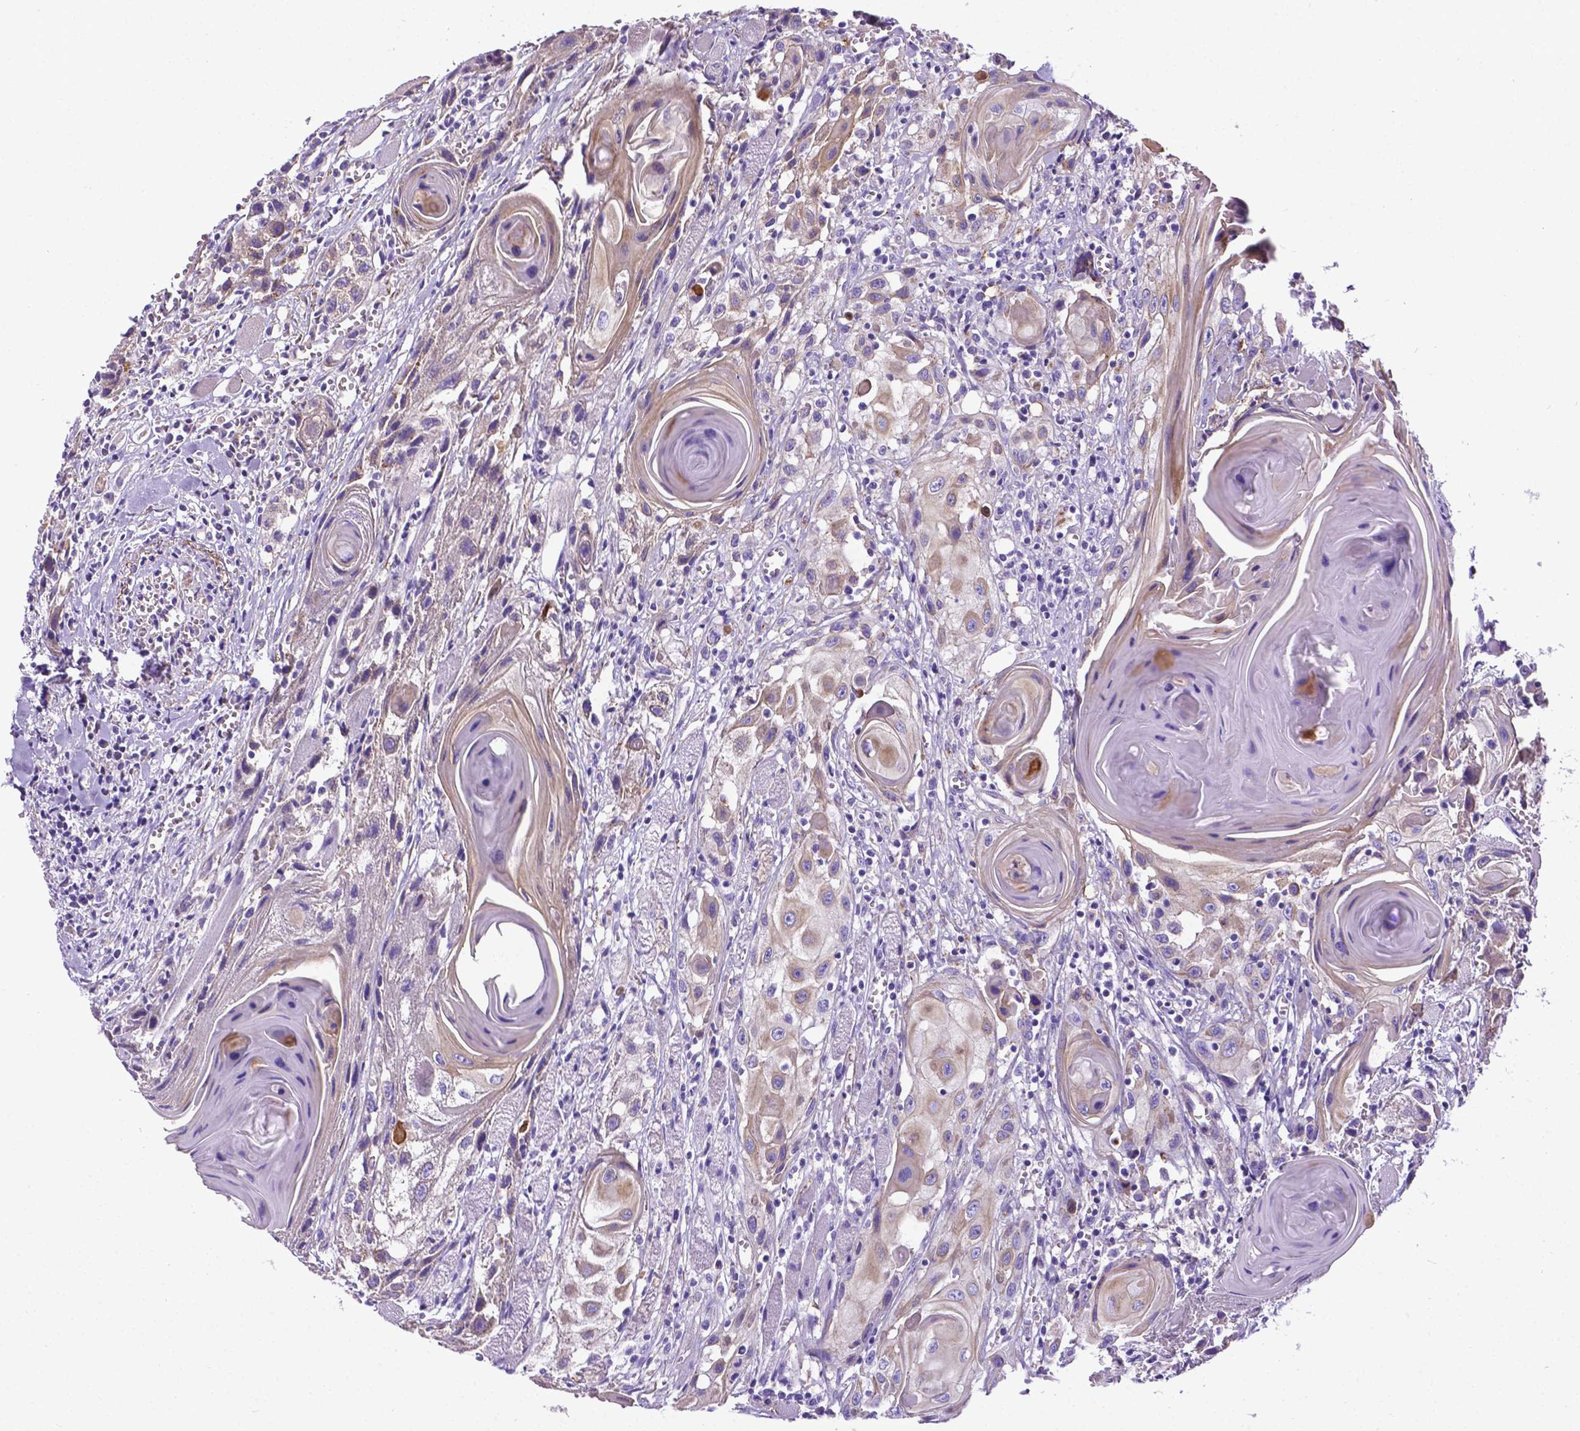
{"staining": {"intensity": "weak", "quantity": "25%-75%", "location": "cytoplasmic/membranous"}, "tissue": "head and neck cancer", "cell_type": "Tumor cells", "image_type": "cancer", "snomed": [{"axis": "morphology", "description": "Squamous cell carcinoma, NOS"}, {"axis": "topography", "description": "Head-Neck"}], "caption": "Protein expression by immunohistochemistry reveals weak cytoplasmic/membranous staining in approximately 25%-75% of tumor cells in head and neck cancer. Ihc stains the protein of interest in brown and the nuclei are stained blue.", "gene": "APOE", "patient": {"sex": "female", "age": 80}}